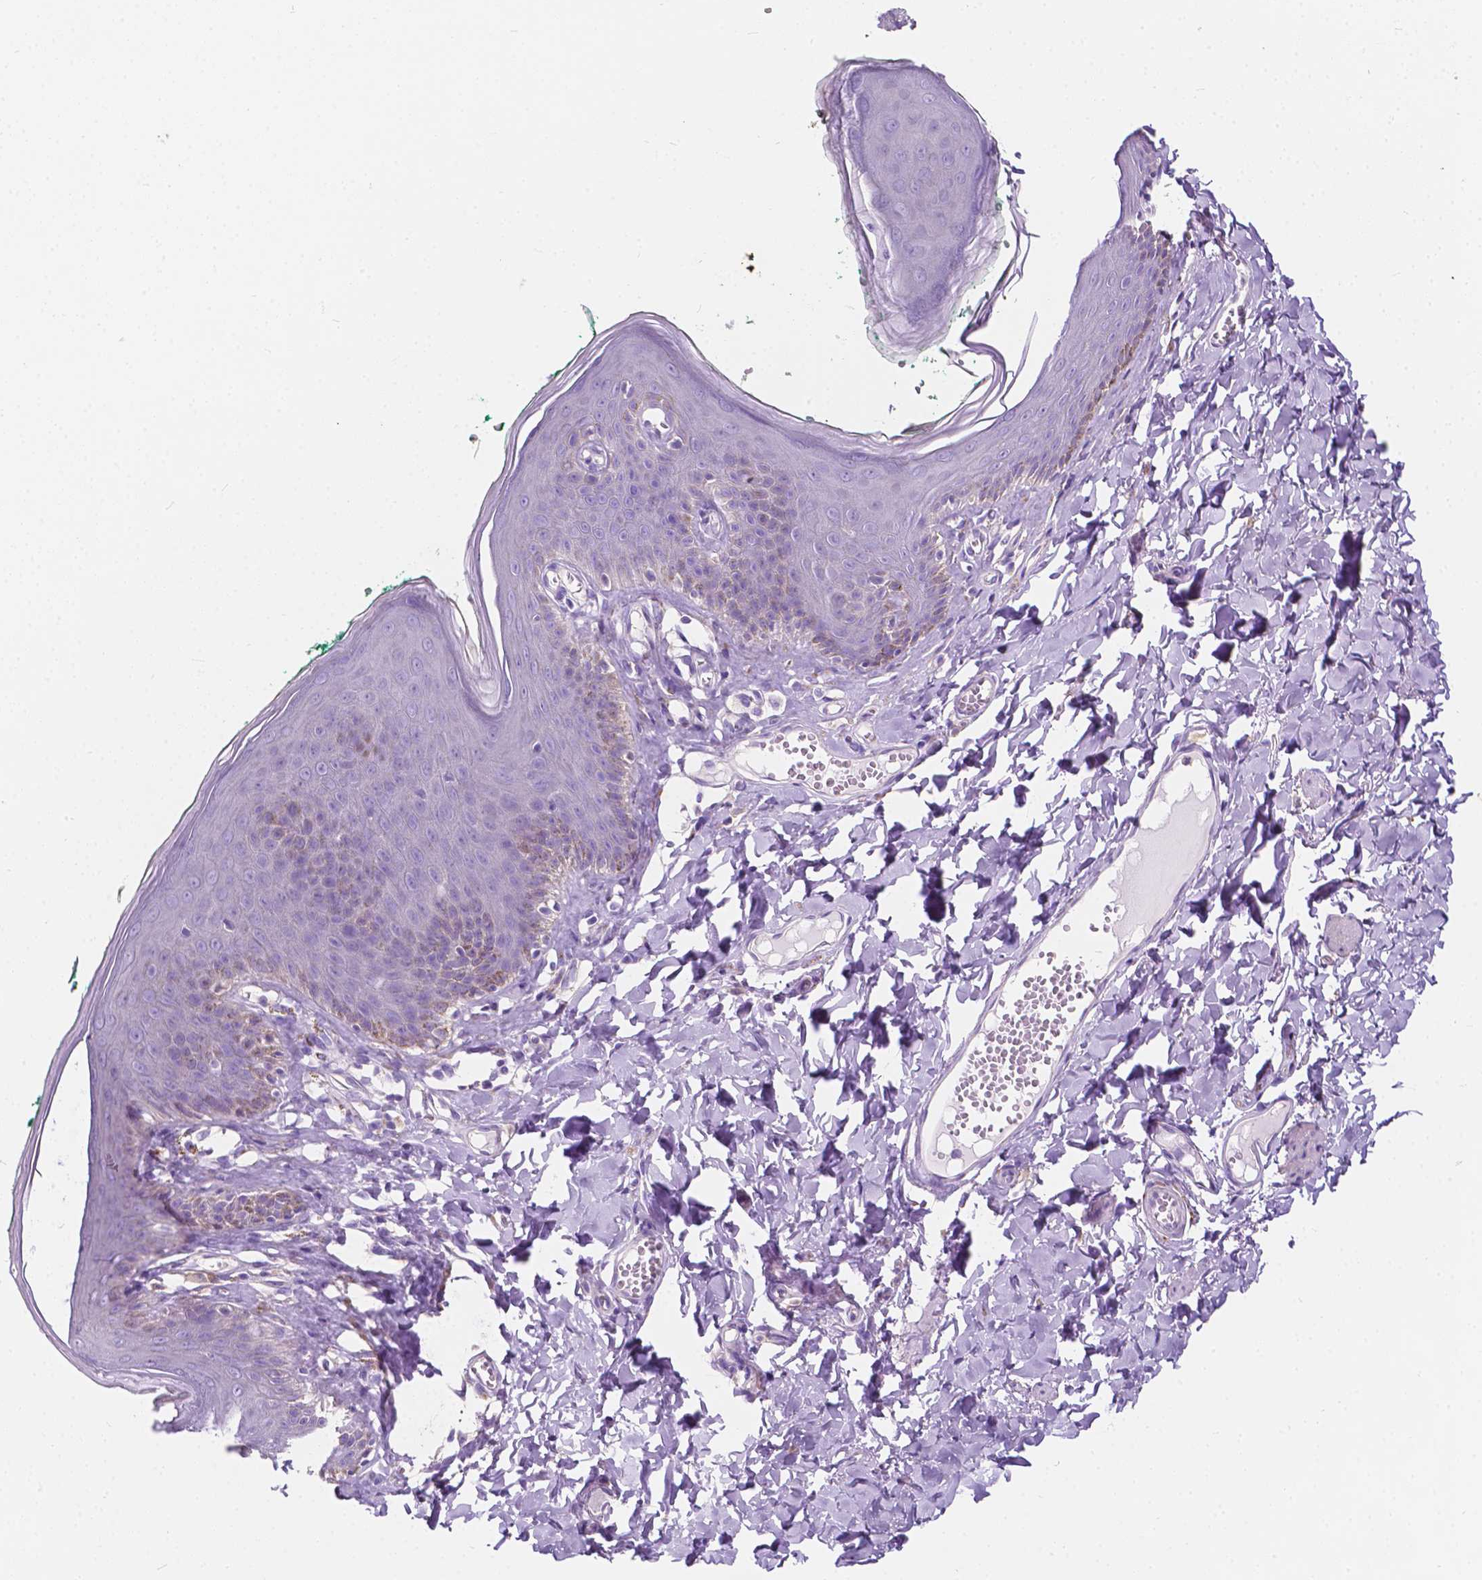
{"staining": {"intensity": "weak", "quantity": "<25%", "location": "cytoplasmic/membranous"}, "tissue": "skin", "cell_type": "Epidermal cells", "image_type": "normal", "snomed": [{"axis": "morphology", "description": "Normal tissue, NOS"}, {"axis": "topography", "description": "Vulva"}, {"axis": "topography", "description": "Peripheral nerve tissue"}], "caption": "Immunohistochemistry image of benign skin: human skin stained with DAB (3,3'-diaminobenzidine) reveals no significant protein staining in epidermal cells.", "gene": "GNAO1", "patient": {"sex": "female", "age": 66}}